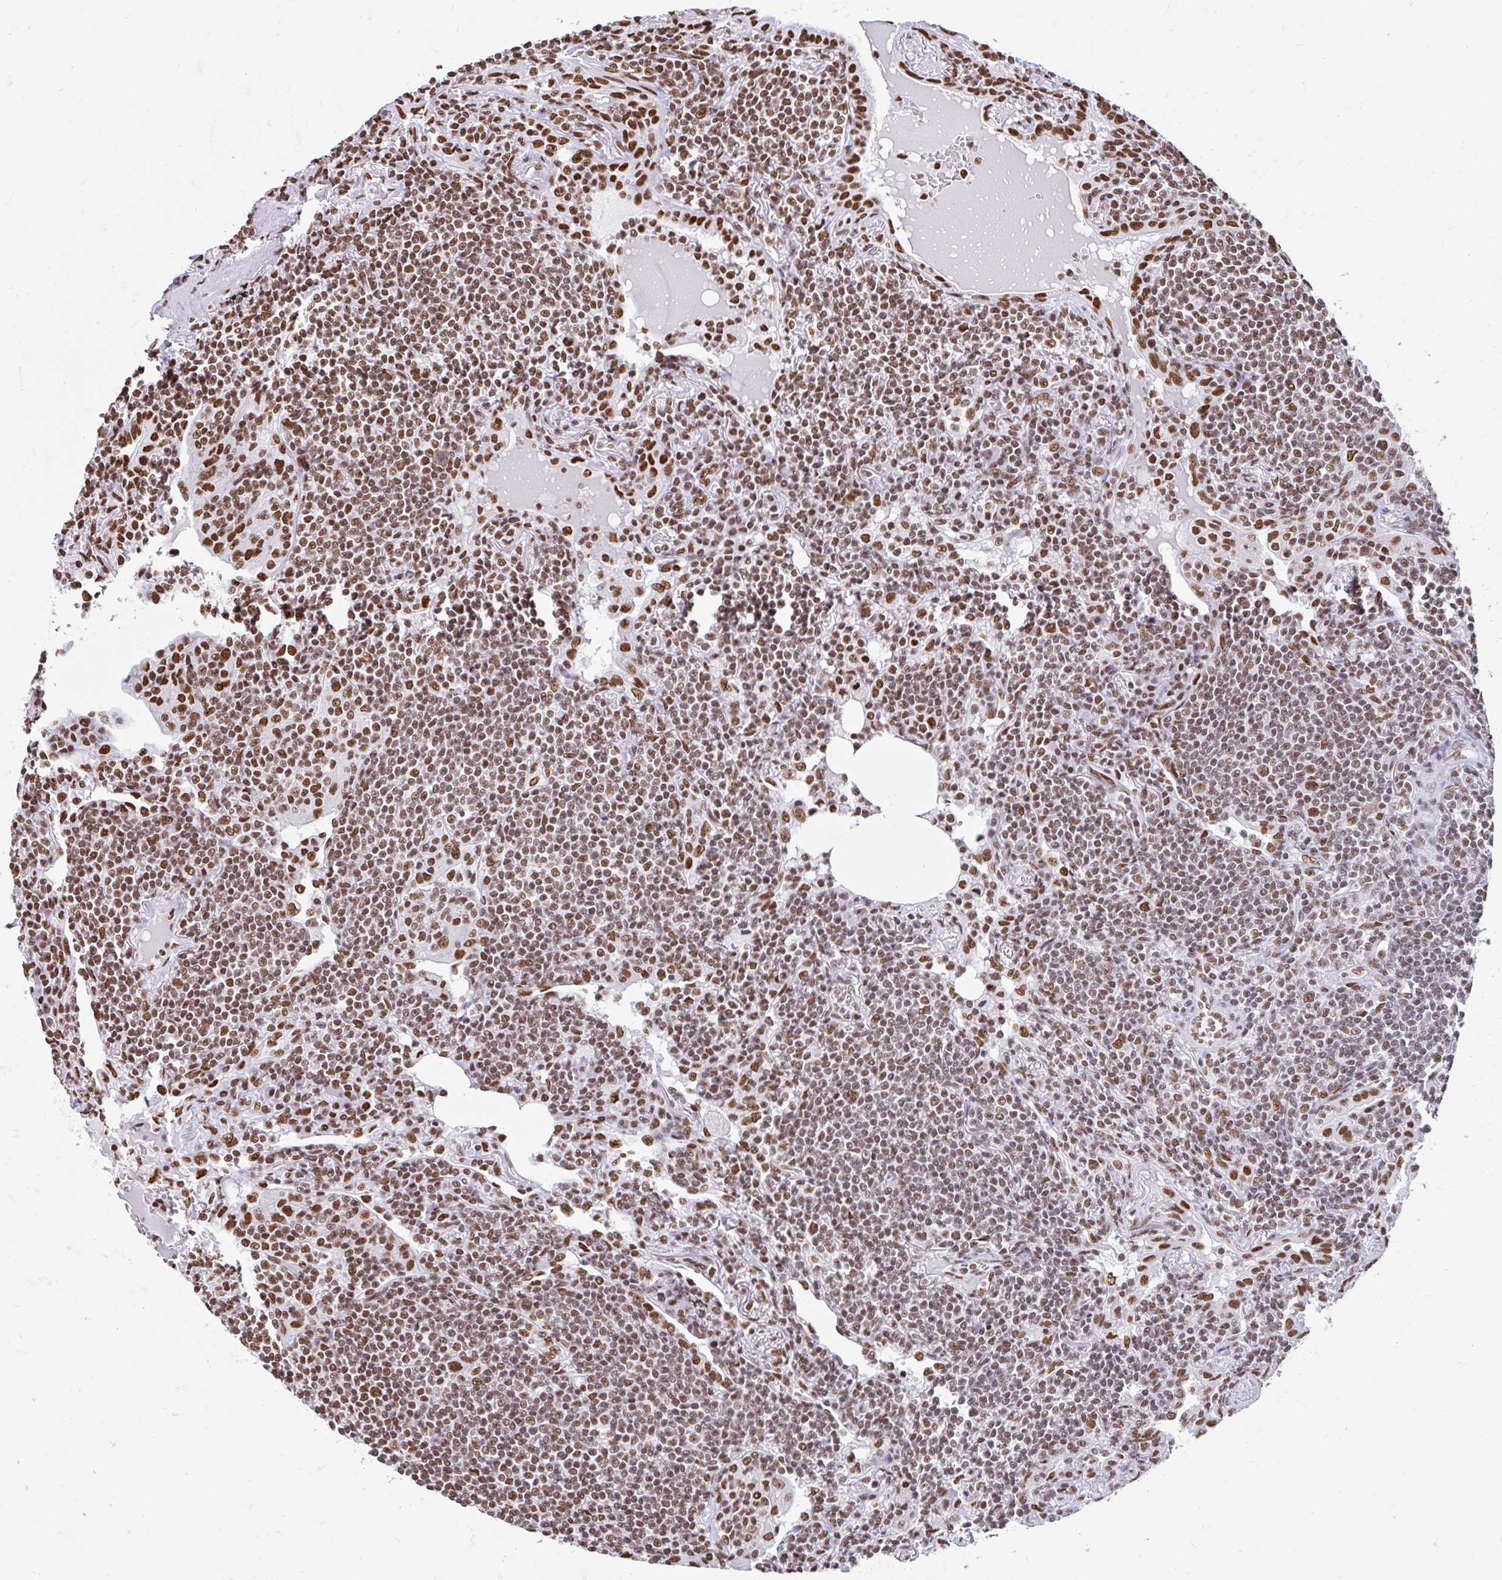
{"staining": {"intensity": "moderate", "quantity": ">75%", "location": "nuclear"}, "tissue": "lymphoma", "cell_type": "Tumor cells", "image_type": "cancer", "snomed": [{"axis": "morphology", "description": "Malignant lymphoma, non-Hodgkin's type, Low grade"}, {"axis": "topography", "description": "Lung"}], "caption": "Tumor cells reveal medium levels of moderate nuclear staining in about >75% of cells in malignant lymphoma, non-Hodgkin's type (low-grade). The staining was performed using DAB to visualize the protein expression in brown, while the nuclei were stained in blue with hematoxylin (Magnification: 20x).", "gene": "KHDRBS1", "patient": {"sex": "female", "age": 71}}